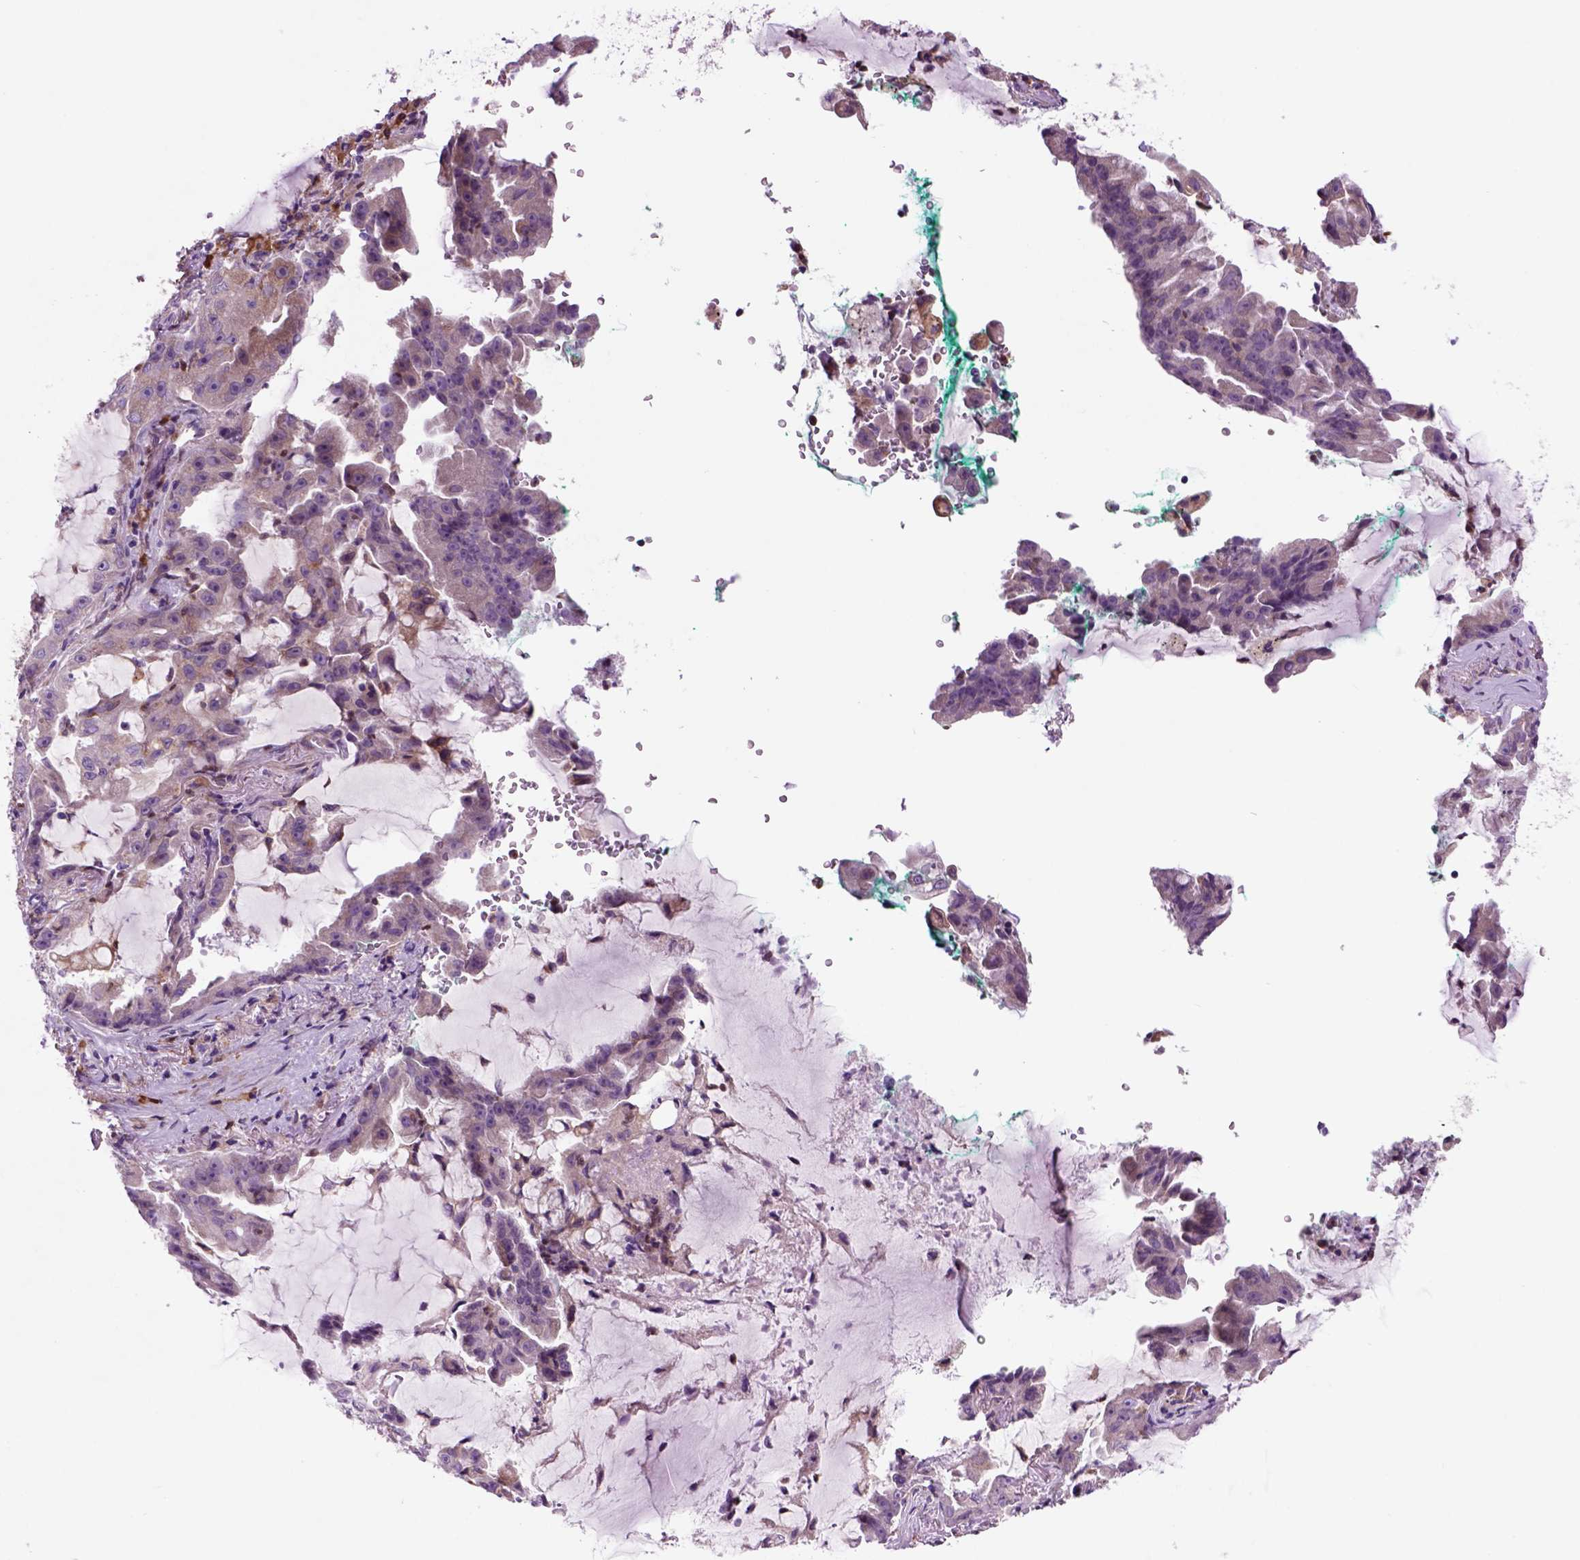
{"staining": {"intensity": "moderate", "quantity": "<25%", "location": "cytoplasmic/membranous"}, "tissue": "lung cancer", "cell_type": "Tumor cells", "image_type": "cancer", "snomed": [{"axis": "morphology", "description": "Adenocarcinoma, NOS"}, {"axis": "topography", "description": "Lung"}], "caption": "Protein staining of lung cancer tissue displays moderate cytoplasmic/membranous staining in about <25% of tumor cells. (Stains: DAB (3,3'-diaminobenzidine) in brown, nuclei in blue, Microscopy: brightfield microscopy at high magnification).", "gene": "PIAS3", "patient": {"sex": "female", "age": 52}}